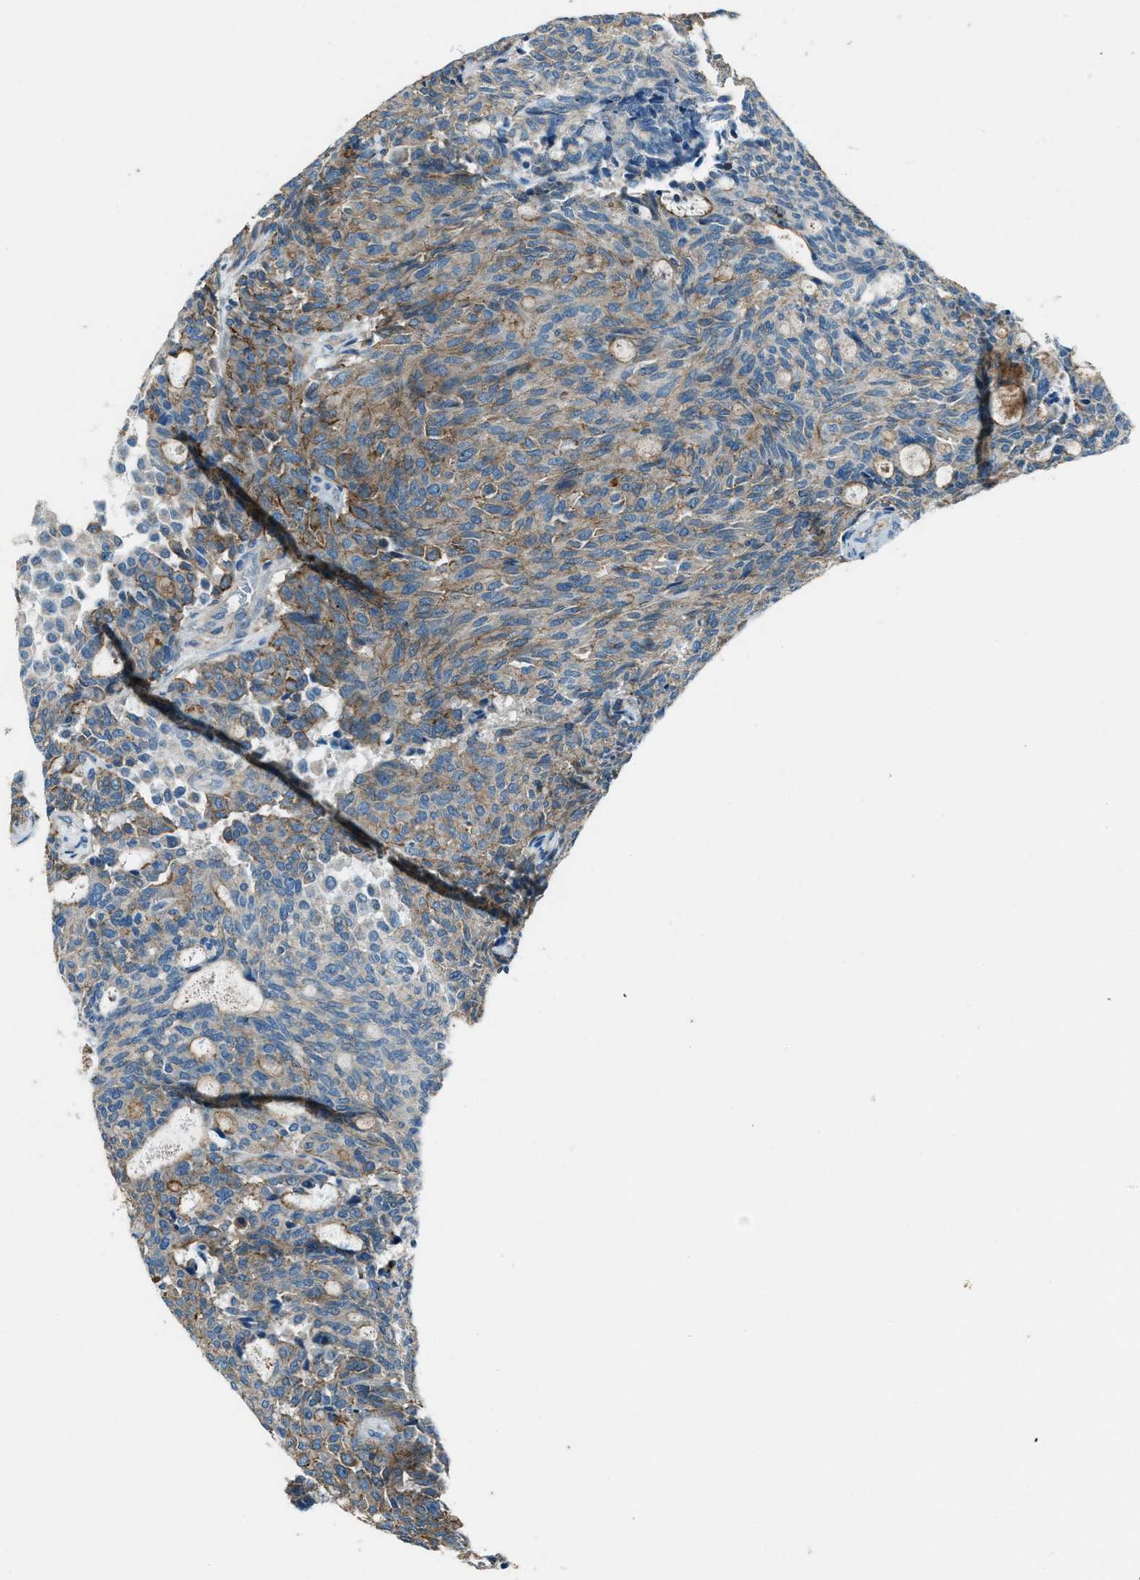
{"staining": {"intensity": "moderate", "quantity": "25%-75%", "location": "cytoplasmic/membranous"}, "tissue": "carcinoid", "cell_type": "Tumor cells", "image_type": "cancer", "snomed": [{"axis": "morphology", "description": "Carcinoid, malignant, NOS"}, {"axis": "topography", "description": "Pancreas"}], "caption": "The immunohistochemical stain labels moderate cytoplasmic/membranous positivity in tumor cells of malignant carcinoid tissue. (brown staining indicates protein expression, while blue staining denotes nuclei).", "gene": "SVIL", "patient": {"sex": "female", "age": 54}}